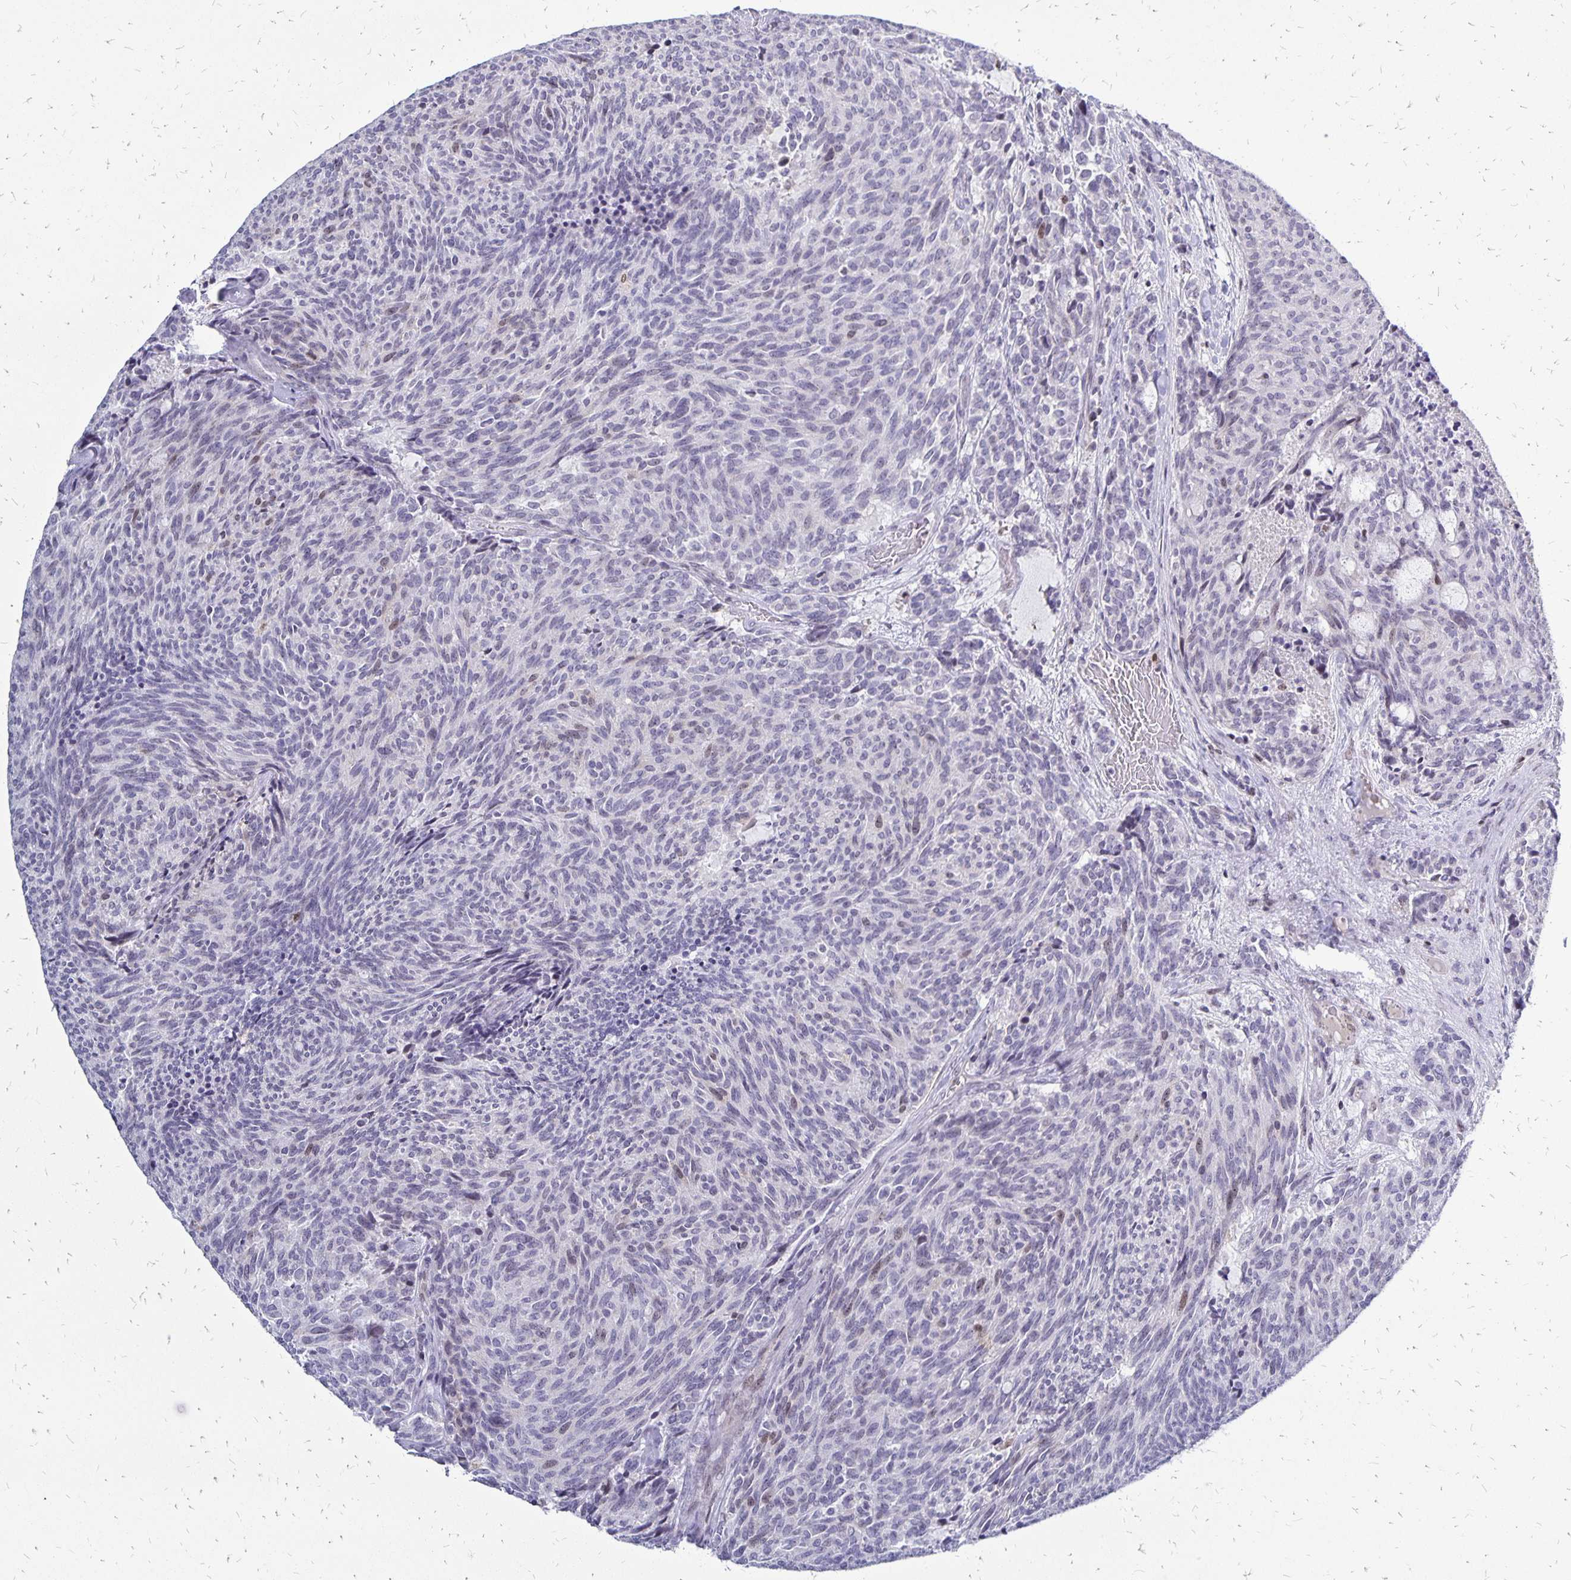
{"staining": {"intensity": "negative", "quantity": "none", "location": "none"}, "tissue": "carcinoid", "cell_type": "Tumor cells", "image_type": "cancer", "snomed": [{"axis": "morphology", "description": "Carcinoid, malignant, NOS"}, {"axis": "topography", "description": "Pancreas"}], "caption": "Immunohistochemical staining of carcinoid demonstrates no significant positivity in tumor cells.", "gene": "DCK", "patient": {"sex": "female", "age": 54}}